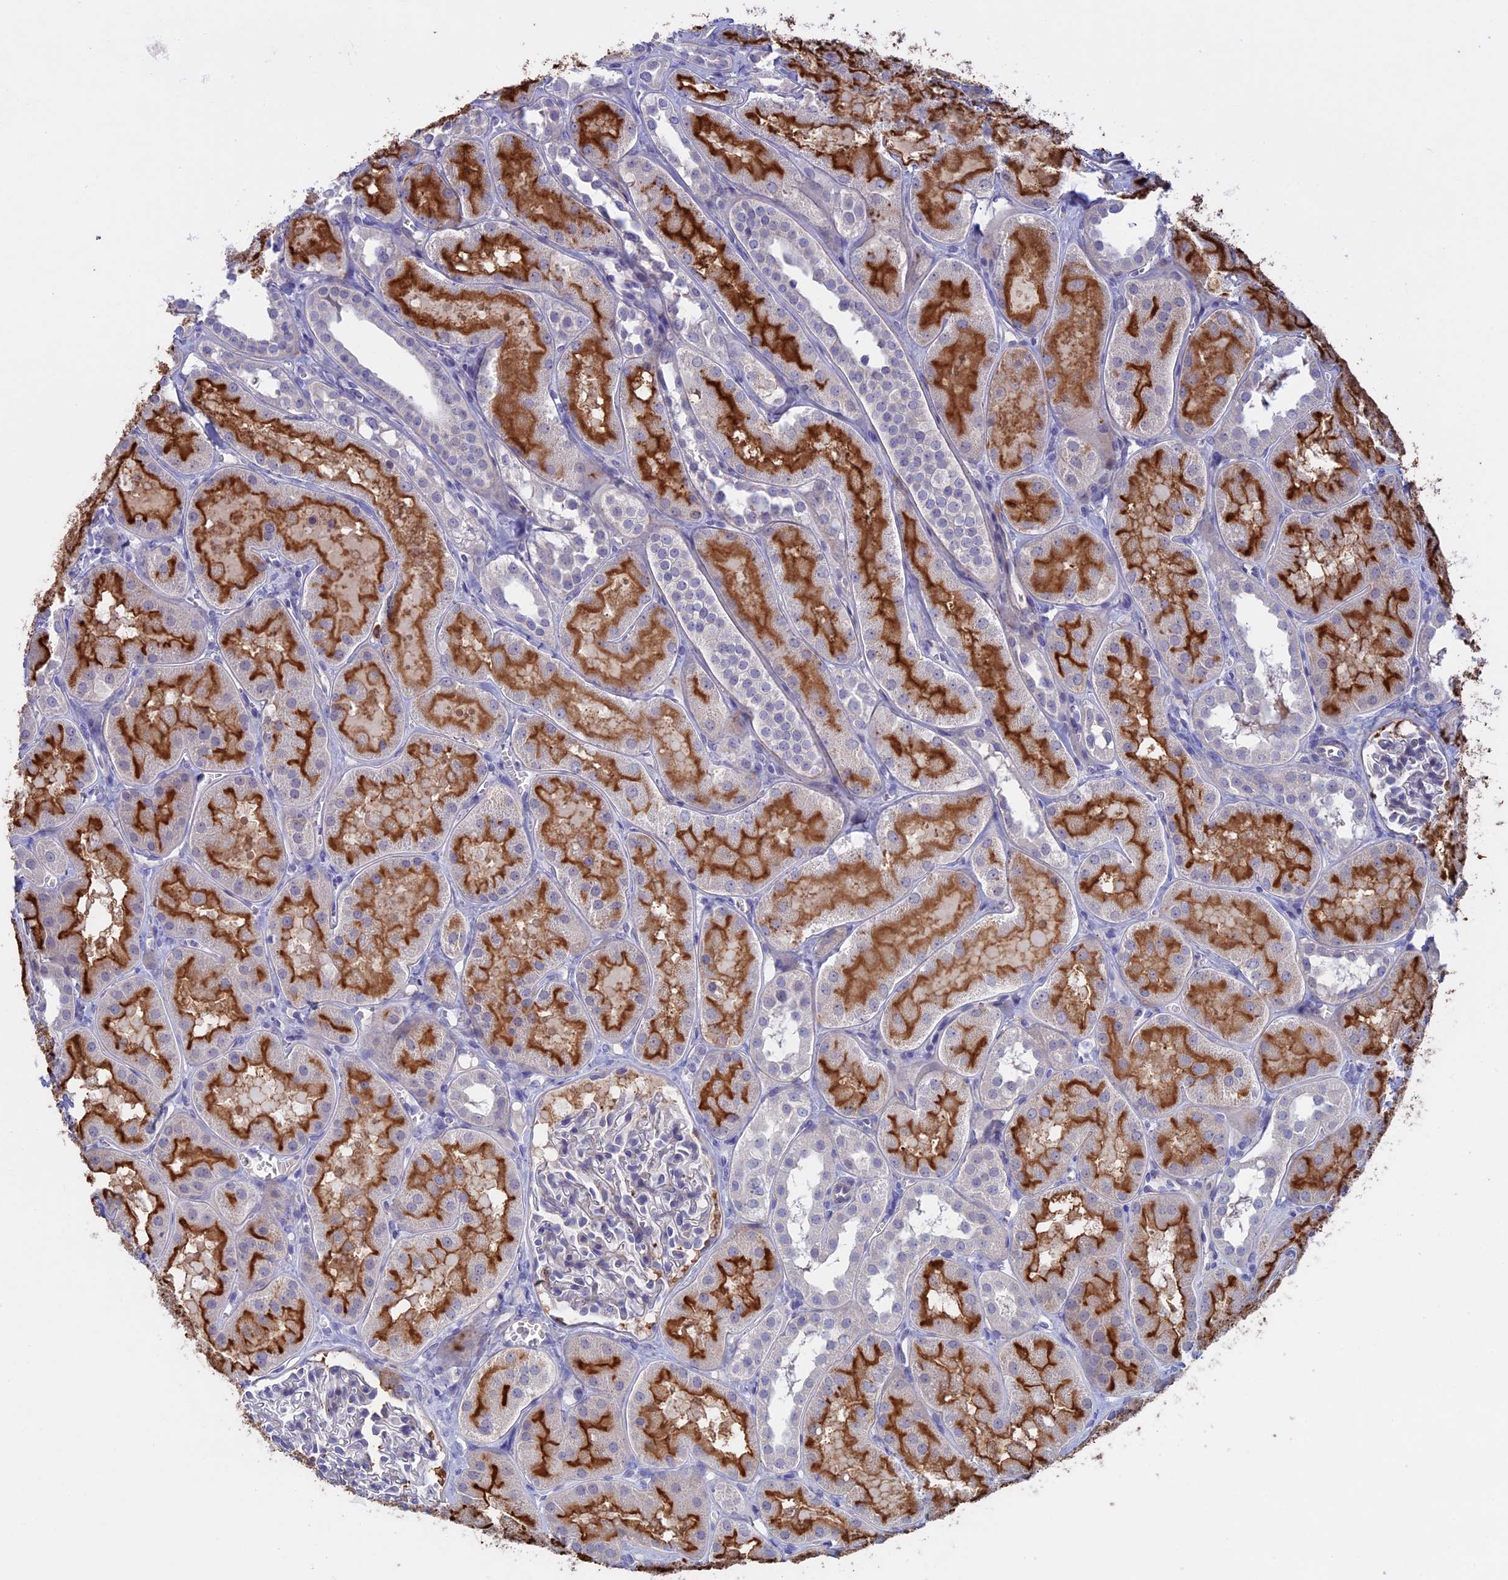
{"staining": {"intensity": "negative", "quantity": "none", "location": "none"}, "tissue": "kidney", "cell_type": "Cells in glomeruli", "image_type": "normal", "snomed": [{"axis": "morphology", "description": "Normal tissue, NOS"}, {"axis": "topography", "description": "Kidney"}, {"axis": "topography", "description": "Urinary bladder"}], "caption": "A micrograph of kidney stained for a protein exhibits no brown staining in cells in glomeruli. (Brightfield microscopy of DAB immunohistochemistry (IHC) at high magnification).", "gene": "SLC2A6", "patient": {"sex": "male", "age": 16}}